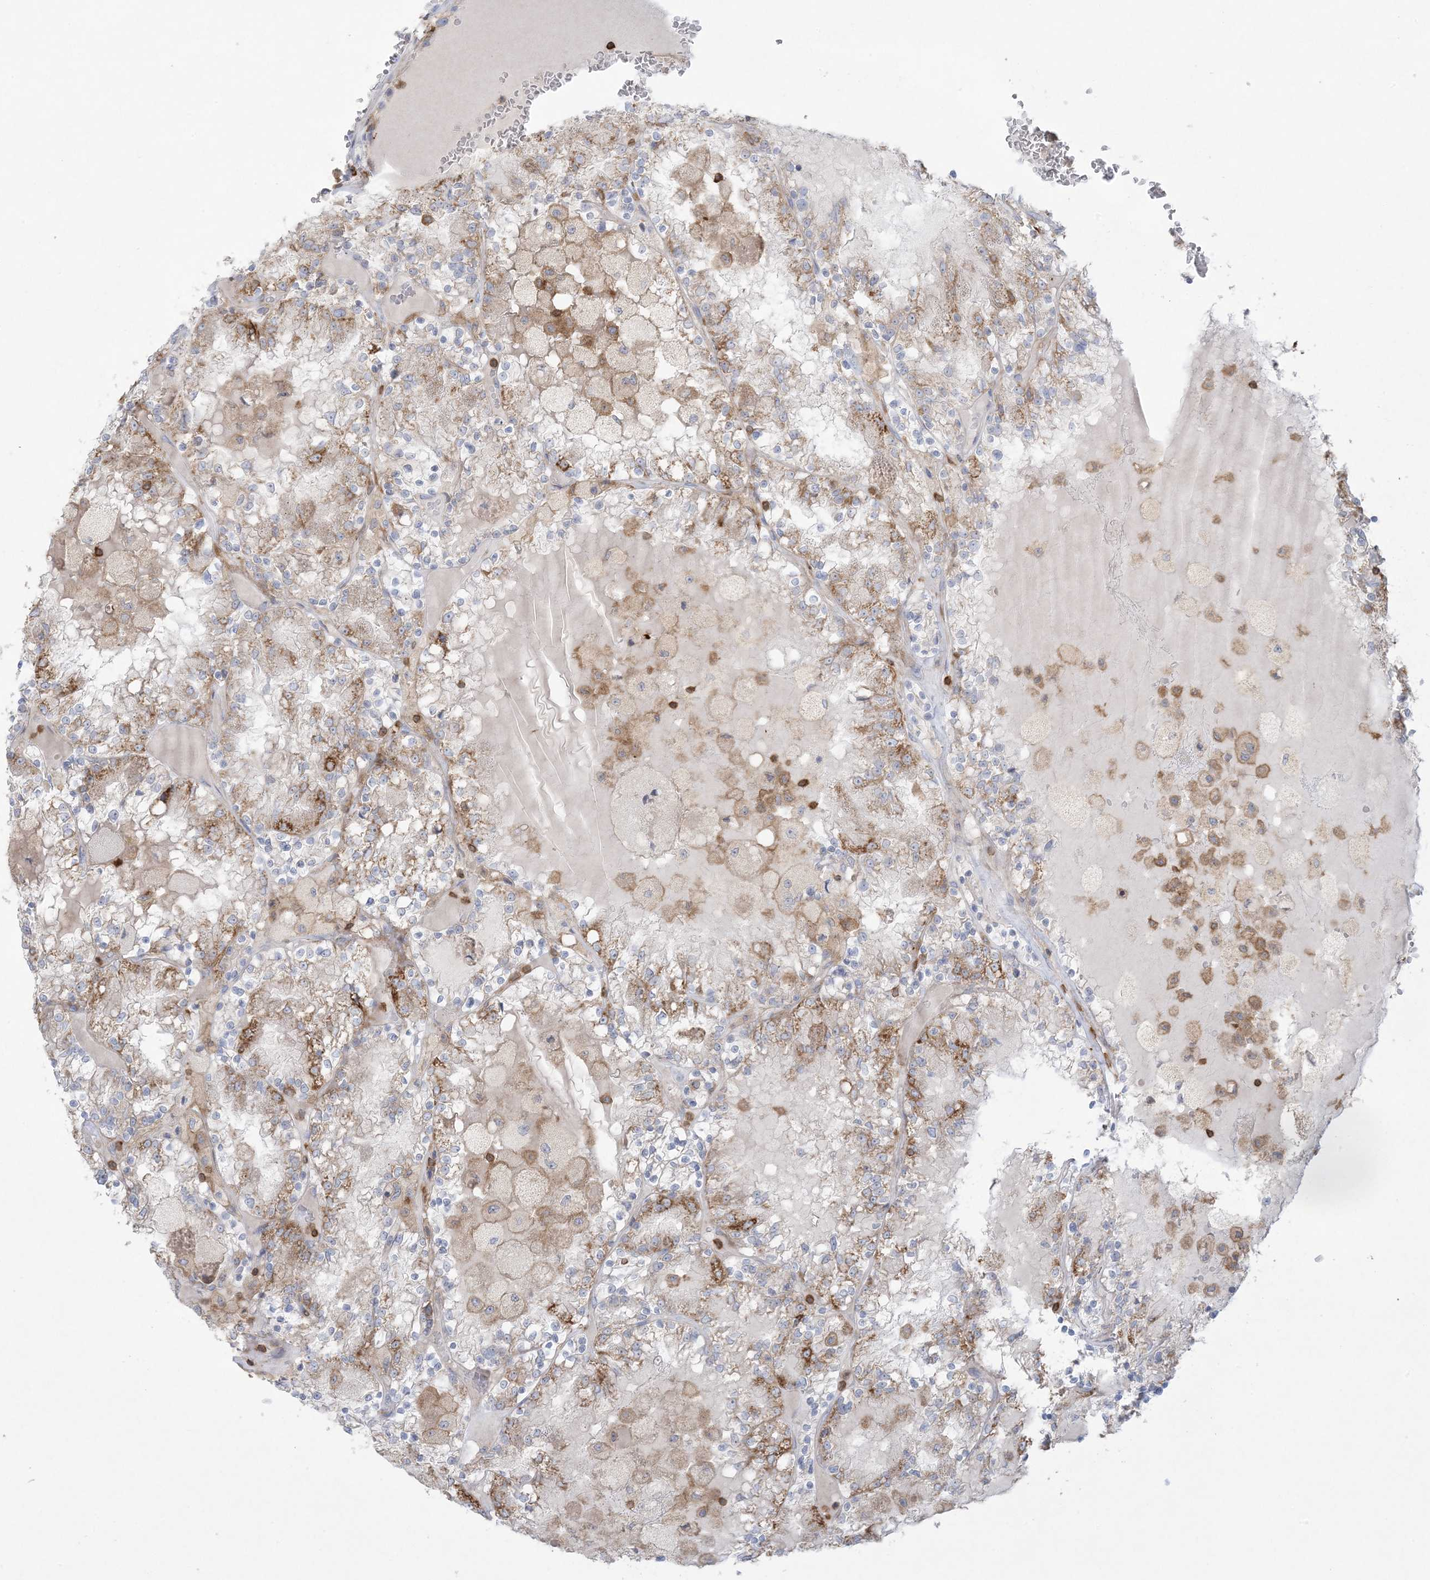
{"staining": {"intensity": "moderate", "quantity": "<25%", "location": "cytoplasmic/membranous"}, "tissue": "renal cancer", "cell_type": "Tumor cells", "image_type": "cancer", "snomed": [{"axis": "morphology", "description": "Adenocarcinoma, NOS"}, {"axis": "topography", "description": "Kidney"}], "caption": "Renal adenocarcinoma stained with a brown dye displays moderate cytoplasmic/membranous positive staining in approximately <25% of tumor cells.", "gene": "ARHGAP30", "patient": {"sex": "female", "age": 56}}